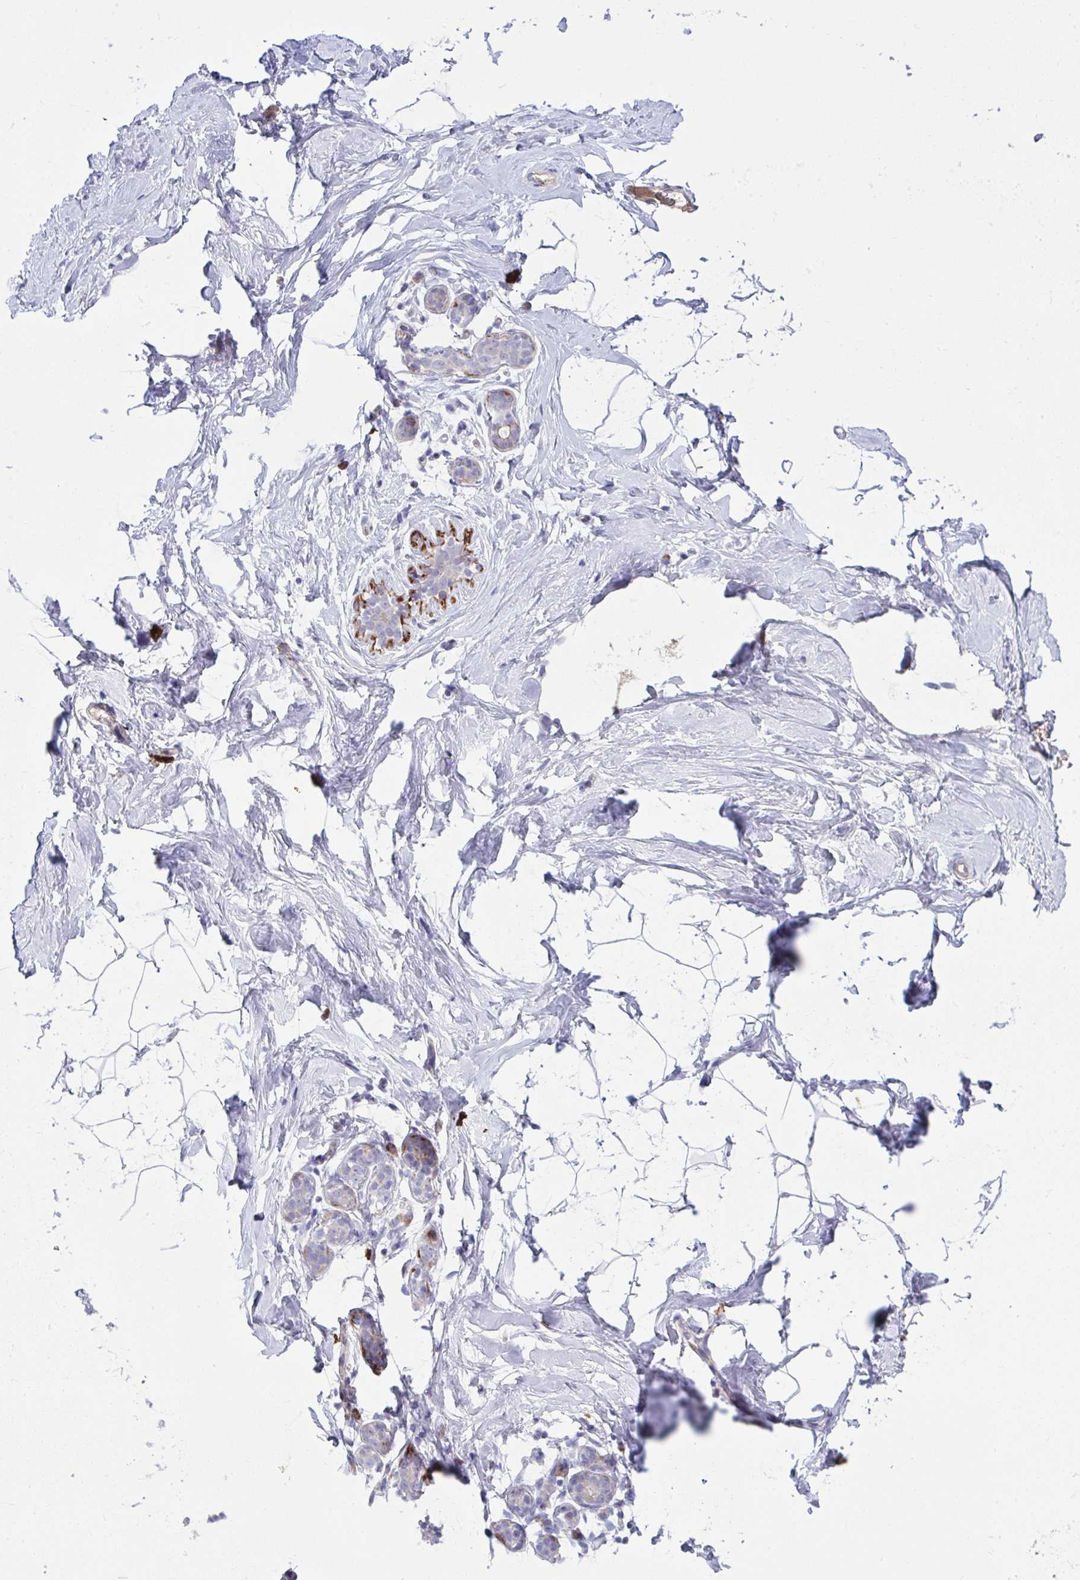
{"staining": {"intensity": "negative", "quantity": "none", "location": "none"}, "tissue": "breast", "cell_type": "Adipocytes", "image_type": "normal", "snomed": [{"axis": "morphology", "description": "Normal tissue, NOS"}, {"axis": "topography", "description": "Breast"}], "caption": "Immunohistochemical staining of unremarkable breast shows no significant expression in adipocytes.", "gene": "PIGZ", "patient": {"sex": "female", "age": 32}}